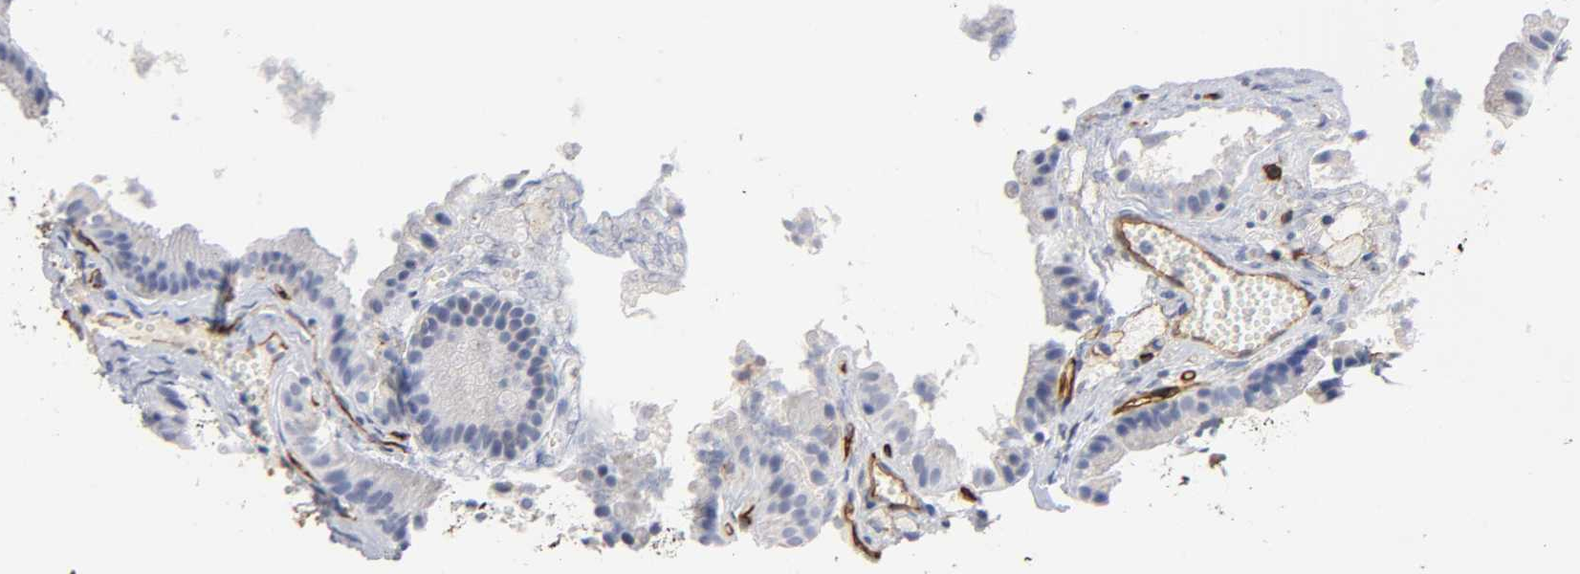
{"staining": {"intensity": "negative", "quantity": "none", "location": "none"}, "tissue": "gallbladder", "cell_type": "Glandular cells", "image_type": "normal", "snomed": [{"axis": "morphology", "description": "Normal tissue, NOS"}, {"axis": "topography", "description": "Gallbladder"}], "caption": "This image is of unremarkable gallbladder stained with immunohistochemistry (IHC) to label a protein in brown with the nuclei are counter-stained blue. There is no expression in glandular cells.", "gene": "ICAM1", "patient": {"sex": "female", "age": 24}}